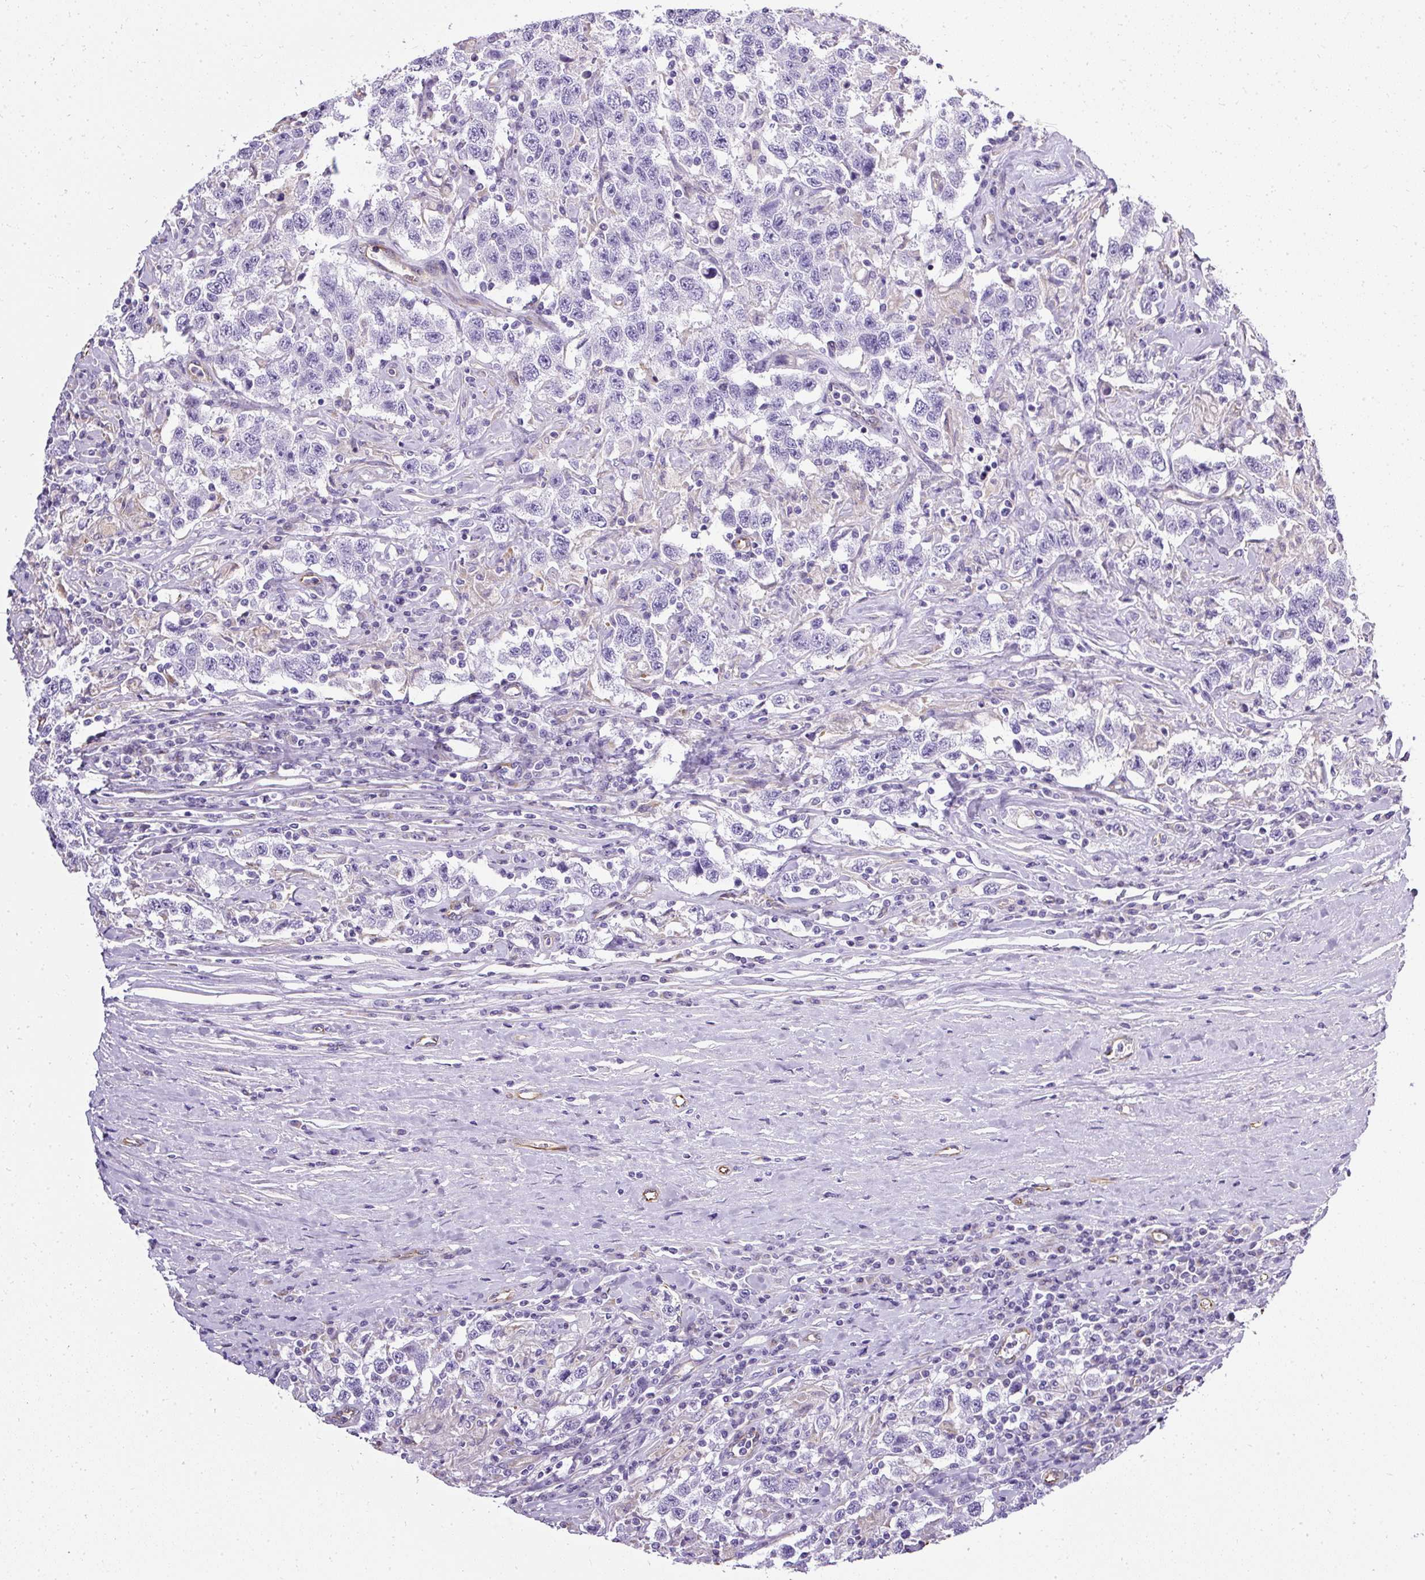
{"staining": {"intensity": "negative", "quantity": "none", "location": "none"}, "tissue": "testis cancer", "cell_type": "Tumor cells", "image_type": "cancer", "snomed": [{"axis": "morphology", "description": "Seminoma, NOS"}, {"axis": "topography", "description": "Testis"}], "caption": "The histopathology image reveals no significant expression in tumor cells of testis seminoma. (Stains: DAB immunohistochemistry with hematoxylin counter stain, Microscopy: brightfield microscopy at high magnification).", "gene": "PLS1", "patient": {"sex": "male", "age": 41}}